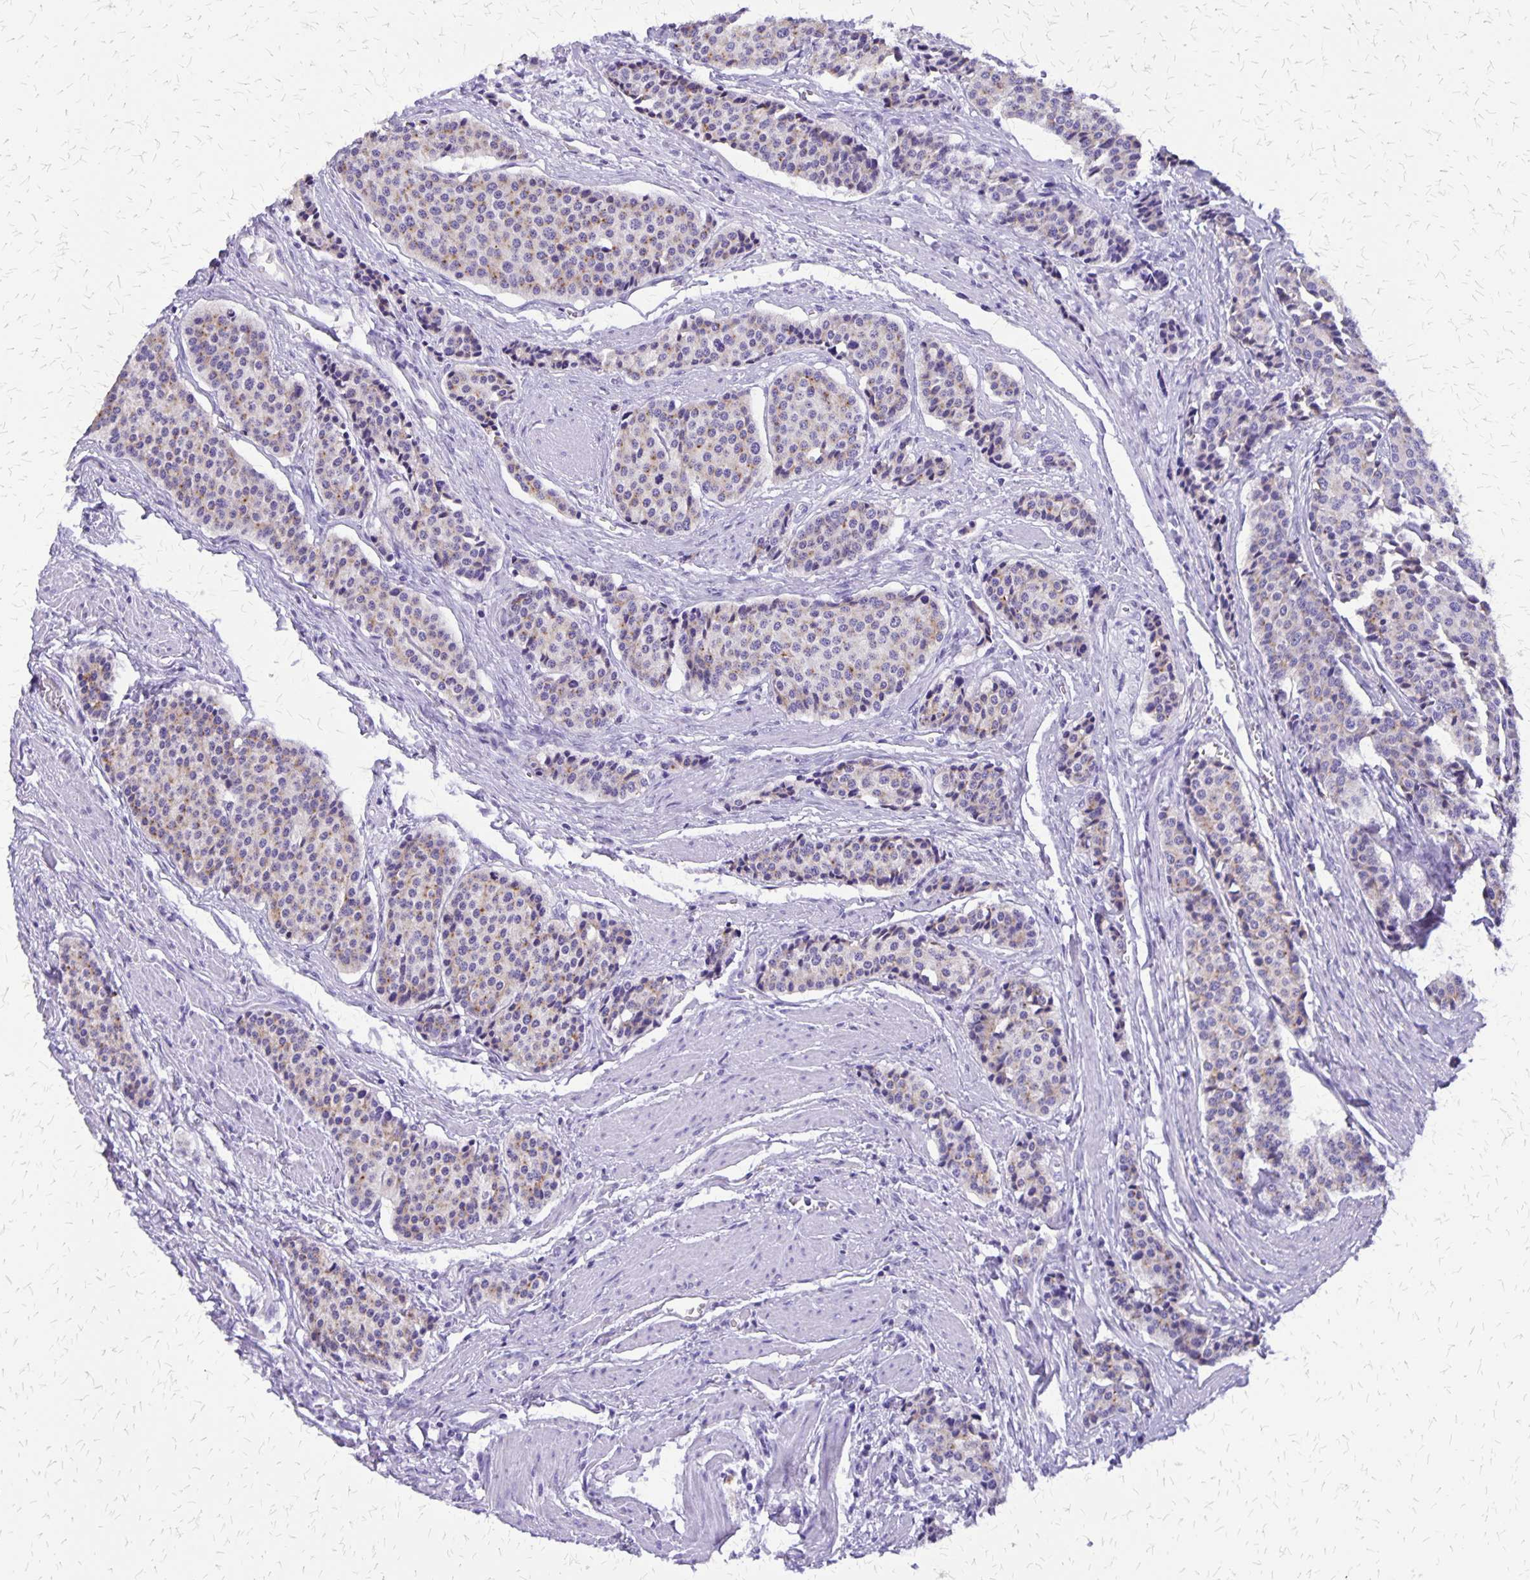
{"staining": {"intensity": "weak", "quantity": "25%-75%", "location": "cytoplasmic/membranous"}, "tissue": "carcinoid", "cell_type": "Tumor cells", "image_type": "cancer", "snomed": [{"axis": "morphology", "description": "Carcinoid, malignant, NOS"}, {"axis": "topography", "description": "Small intestine"}], "caption": "Protein analysis of carcinoid (malignant) tissue shows weak cytoplasmic/membranous staining in approximately 25%-75% of tumor cells.", "gene": "SLC13A2", "patient": {"sex": "male", "age": 73}}